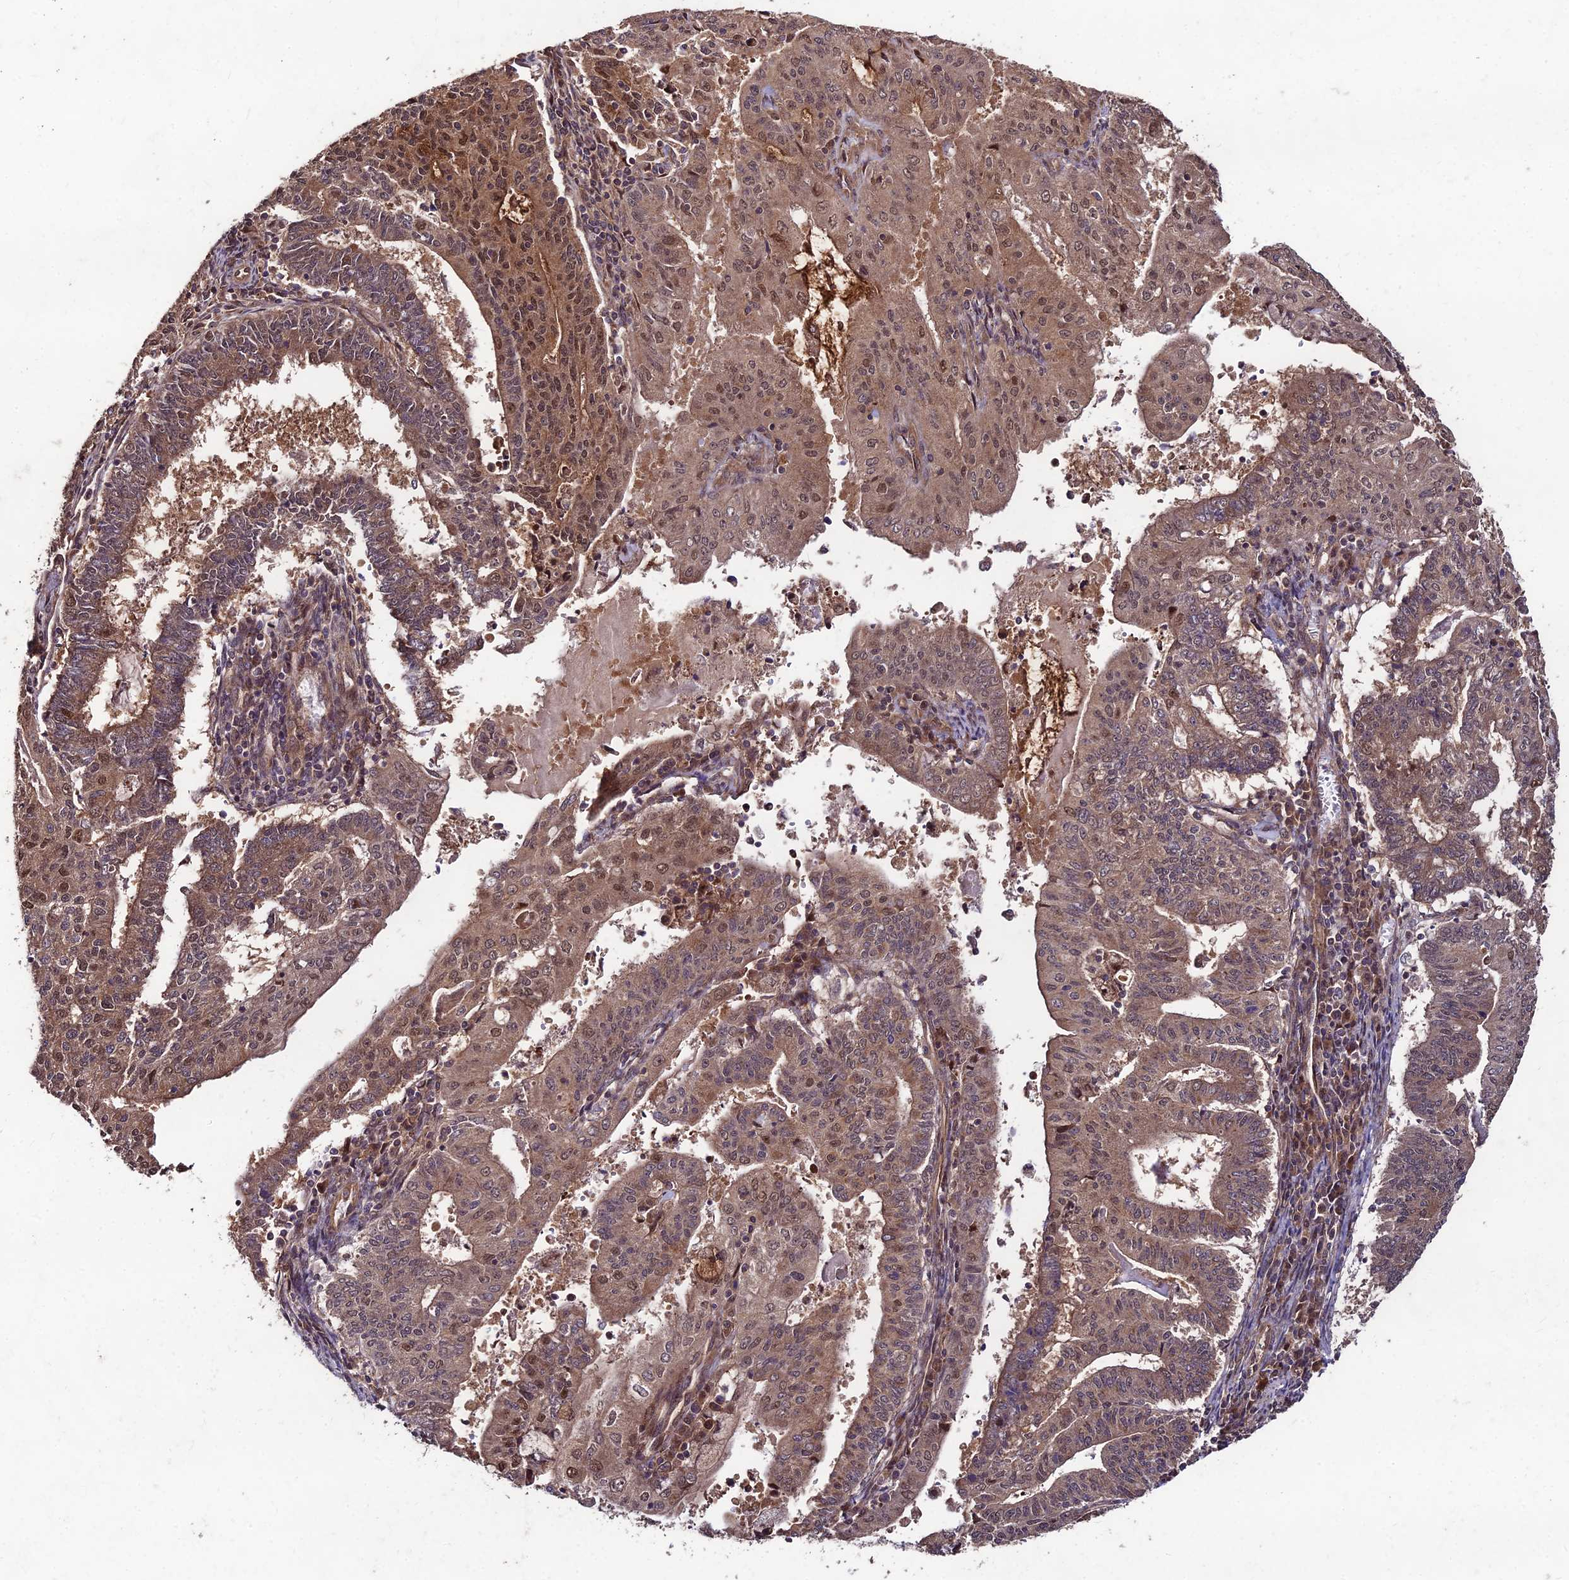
{"staining": {"intensity": "moderate", "quantity": ">75%", "location": "cytoplasmic/membranous,nuclear"}, "tissue": "endometrial cancer", "cell_type": "Tumor cells", "image_type": "cancer", "snomed": [{"axis": "morphology", "description": "Adenocarcinoma, NOS"}, {"axis": "topography", "description": "Endometrium"}], "caption": "Endometrial cancer tissue demonstrates moderate cytoplasmic/membranous and nuclear expression in about >75% of tumor cells, visualized by immunohistochemistry.", "gene": "MKKS", "patient": {"sex": "female", "age": 59}}